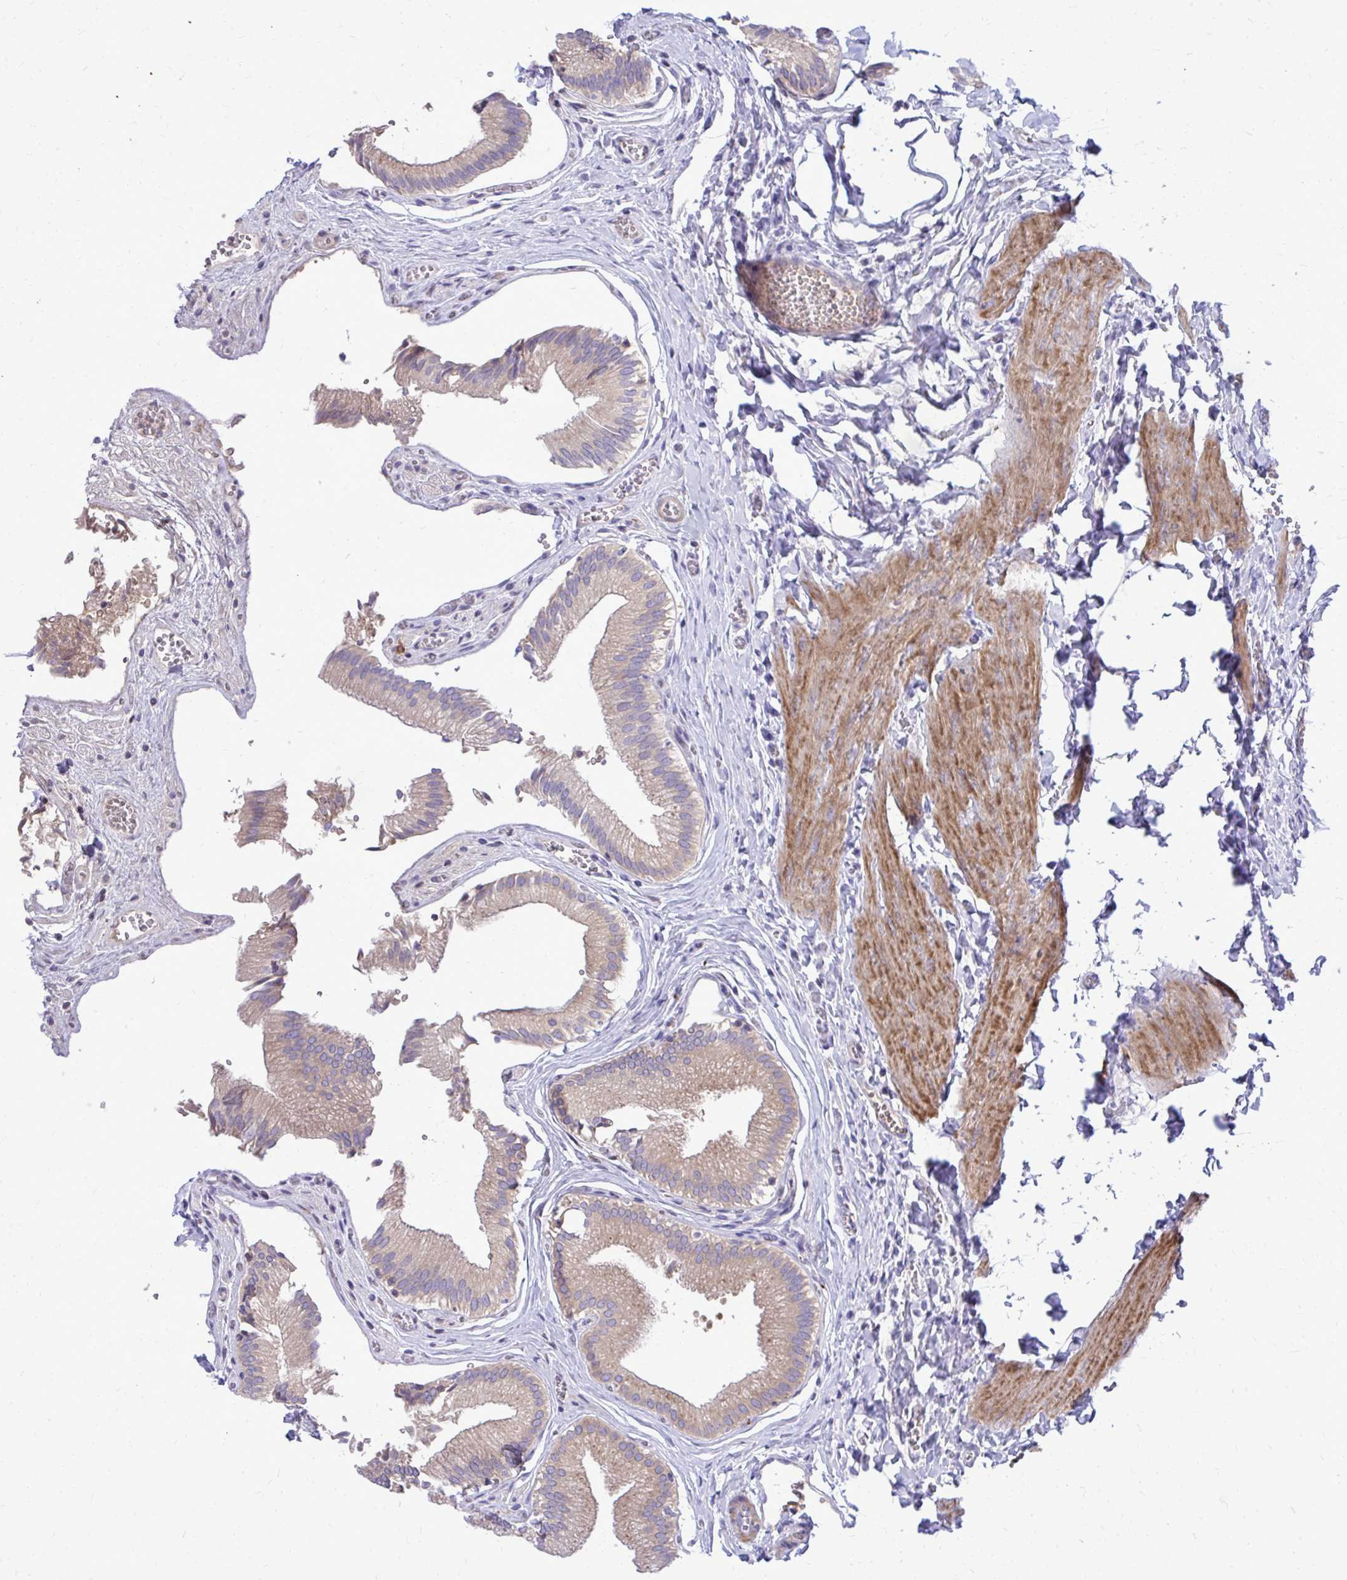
{"staining": {"intensity": "moderate", "quantity": "25%-75%", "location": "cytoplasmic/membranous"}, "tissue": "gallbladder", "cell_type": "Glandular cells", "image_type": "normal", "snomed": [{"axis": "morphology", "description": "Normal tissue, NOS"}, {"axis": "topography", "description": "Gallbladder"}, {"axis": "topography", "description": "Peripheral nerve tissue"}], "caption": "Immunohistochemical staining of normal gallbladder reveals 25%-75% levels of moderate cytoplasmic/membranous protein positivity in about 25%-75% of glandular cells. The staining was performed using DAB (3,3'-diaminobenzidine) to visualize the protein expression in brown, while the nuclei were stained in blue with hematoxylin (Magnification: 20x).", "gene": "TP53I11", "patient": {"sex": "male", "age": 17}}